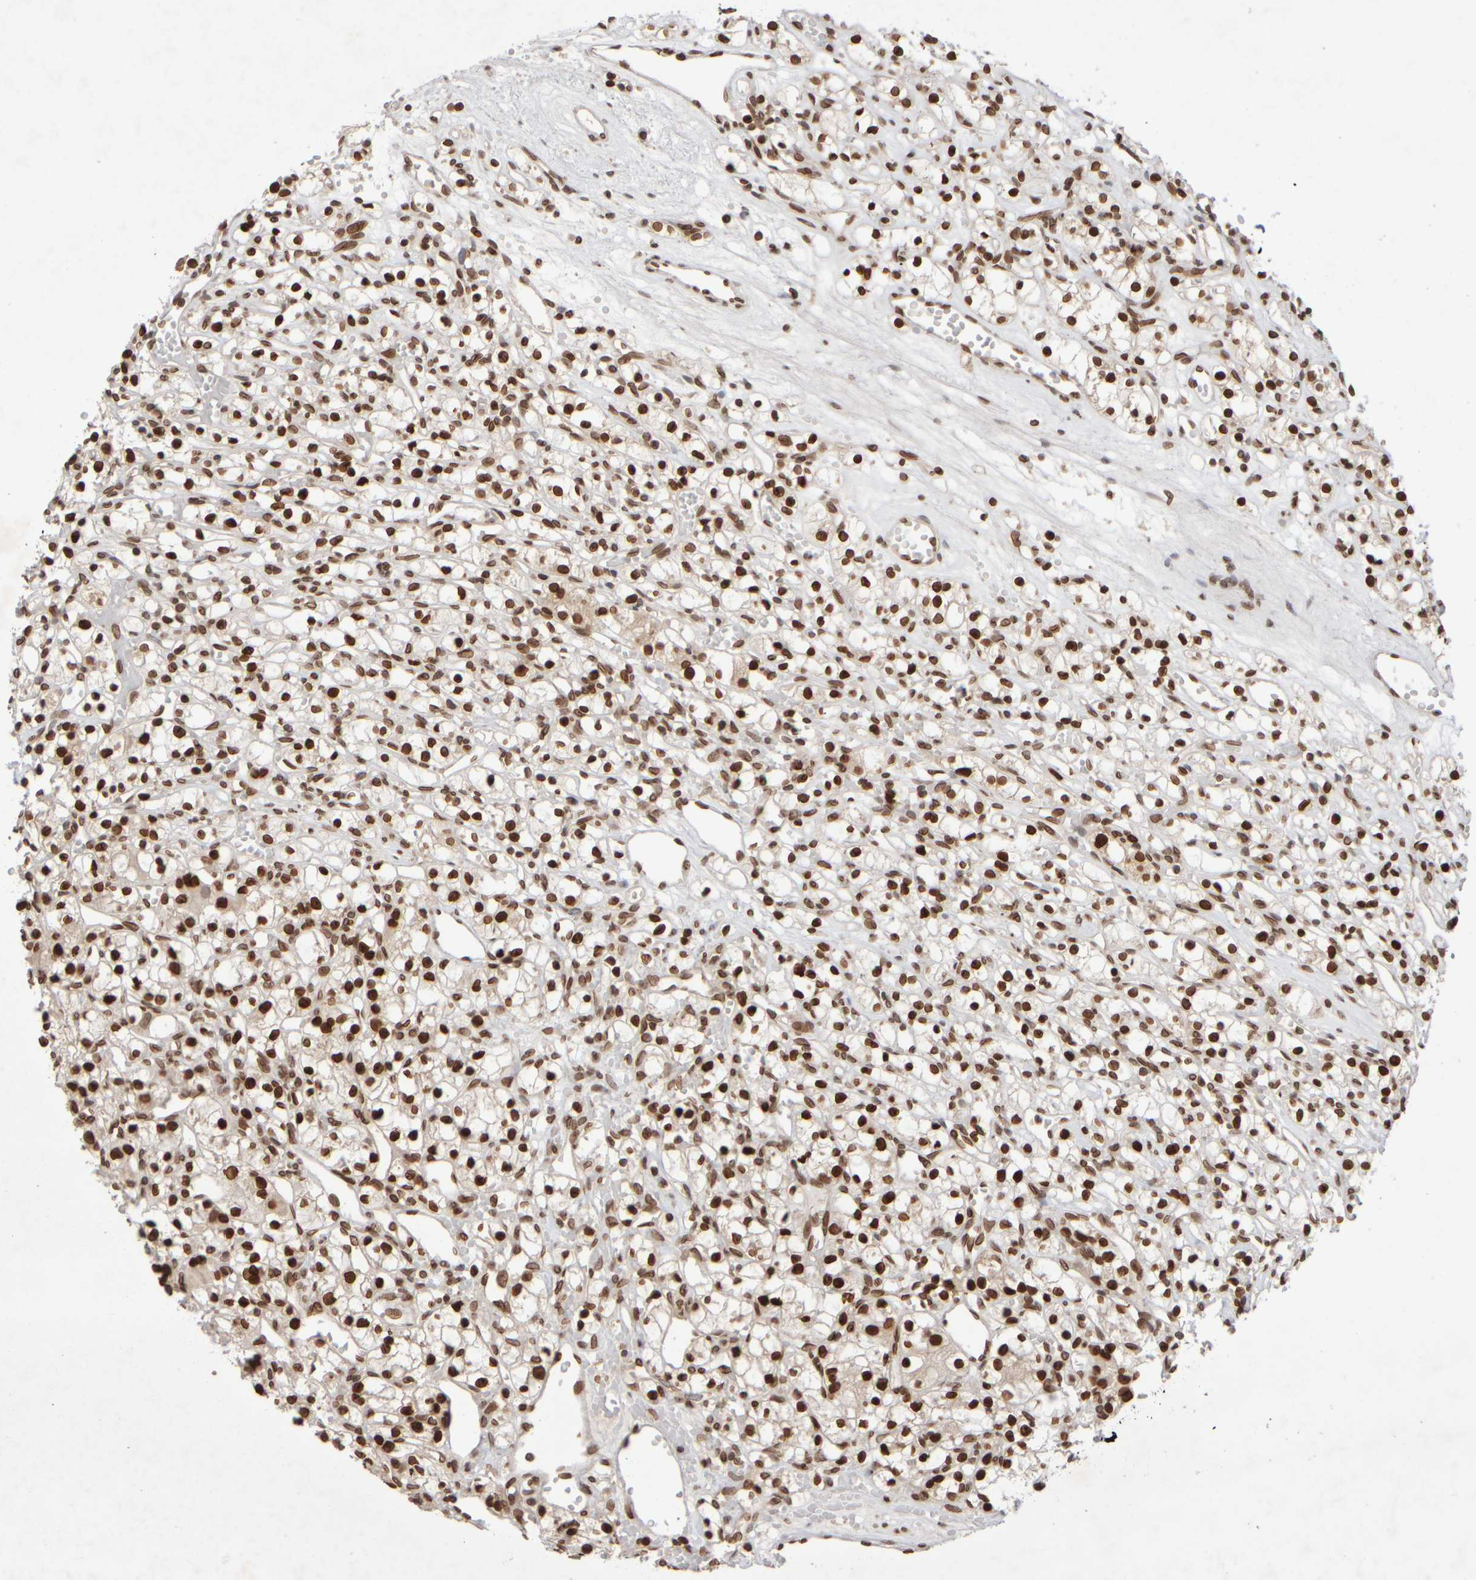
{"staining": {"intensity": "strong", "quantity": ">75%", "location": "nuclear"}, "tissue": "renal cancer", "cell_type": "Tumor cells", "image_type": "cancer", "snomed": [{"axis": "morphology", "description": "Adenocarcinoma, NOS"}, {"axis": "topography", "description": "Kidney"}], "caption": "Renal cancer (adenocarcinoma) stained with a brown dye reveals strong nuclear positive positivity in approximately >75% of tumor cells.", "gene": "ZC3HC1", "patient": {"sex": "female", "age": 59}}